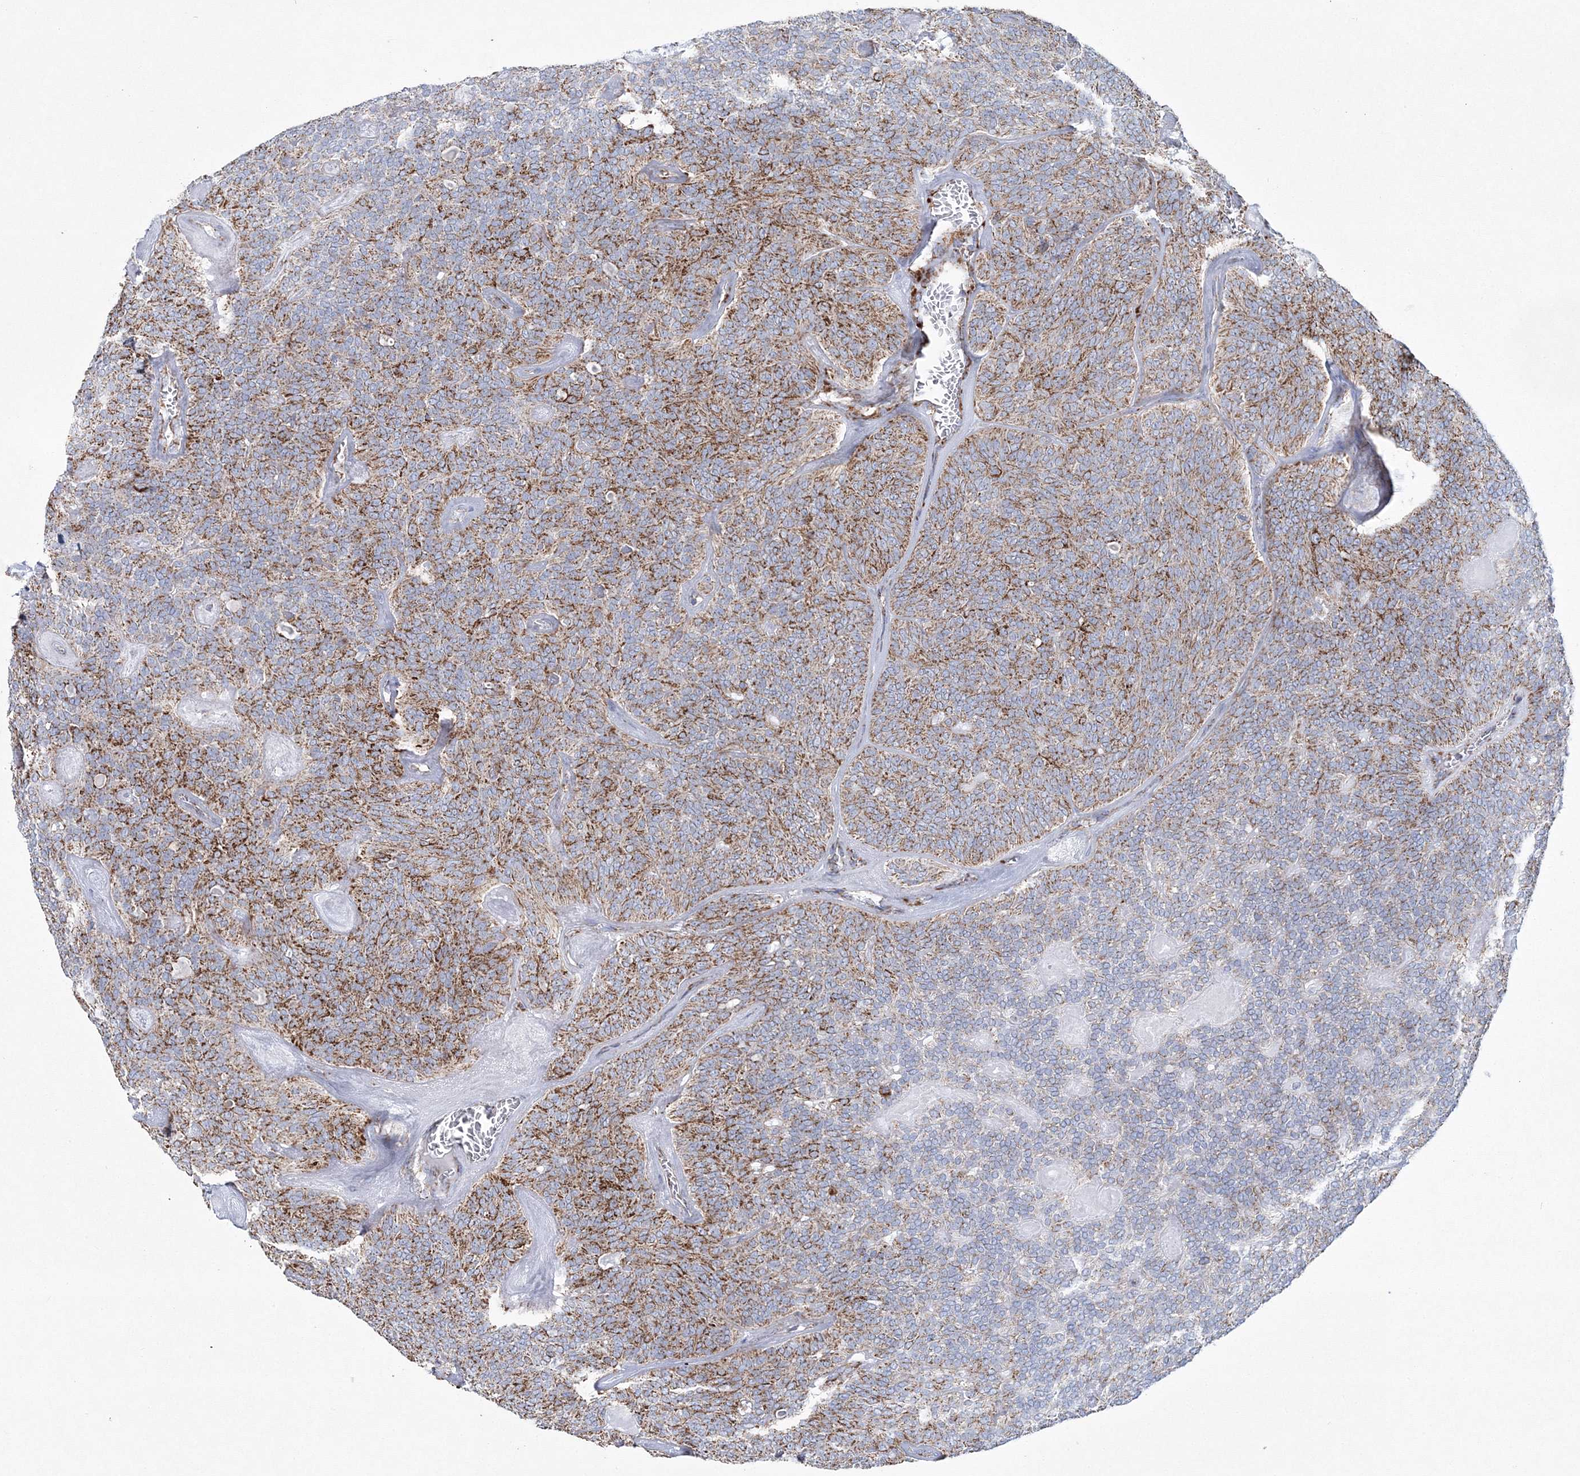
{"staining": {"intensity": "moderate", "quantity": ">75%", "location": "cytoplasmic/membranous"}, "tissue": "head and neck cancer", "cell_type": "Tumor cells", "image_type": "cancer", "snomed": [{"axis": "morphology", "description": "Adenocarcinoma, NOS"}, {"axis": "topography", "description": "Head-Neck"}], "caption": "Approximately >75% of tumor cells in human head and neck cancer display moderate cytoplasmic/membranous protein expression as visualized by brown immunohistochemical staining.", "gene": "HIBCH", "patient": {"sex": "male", "age": 66}}